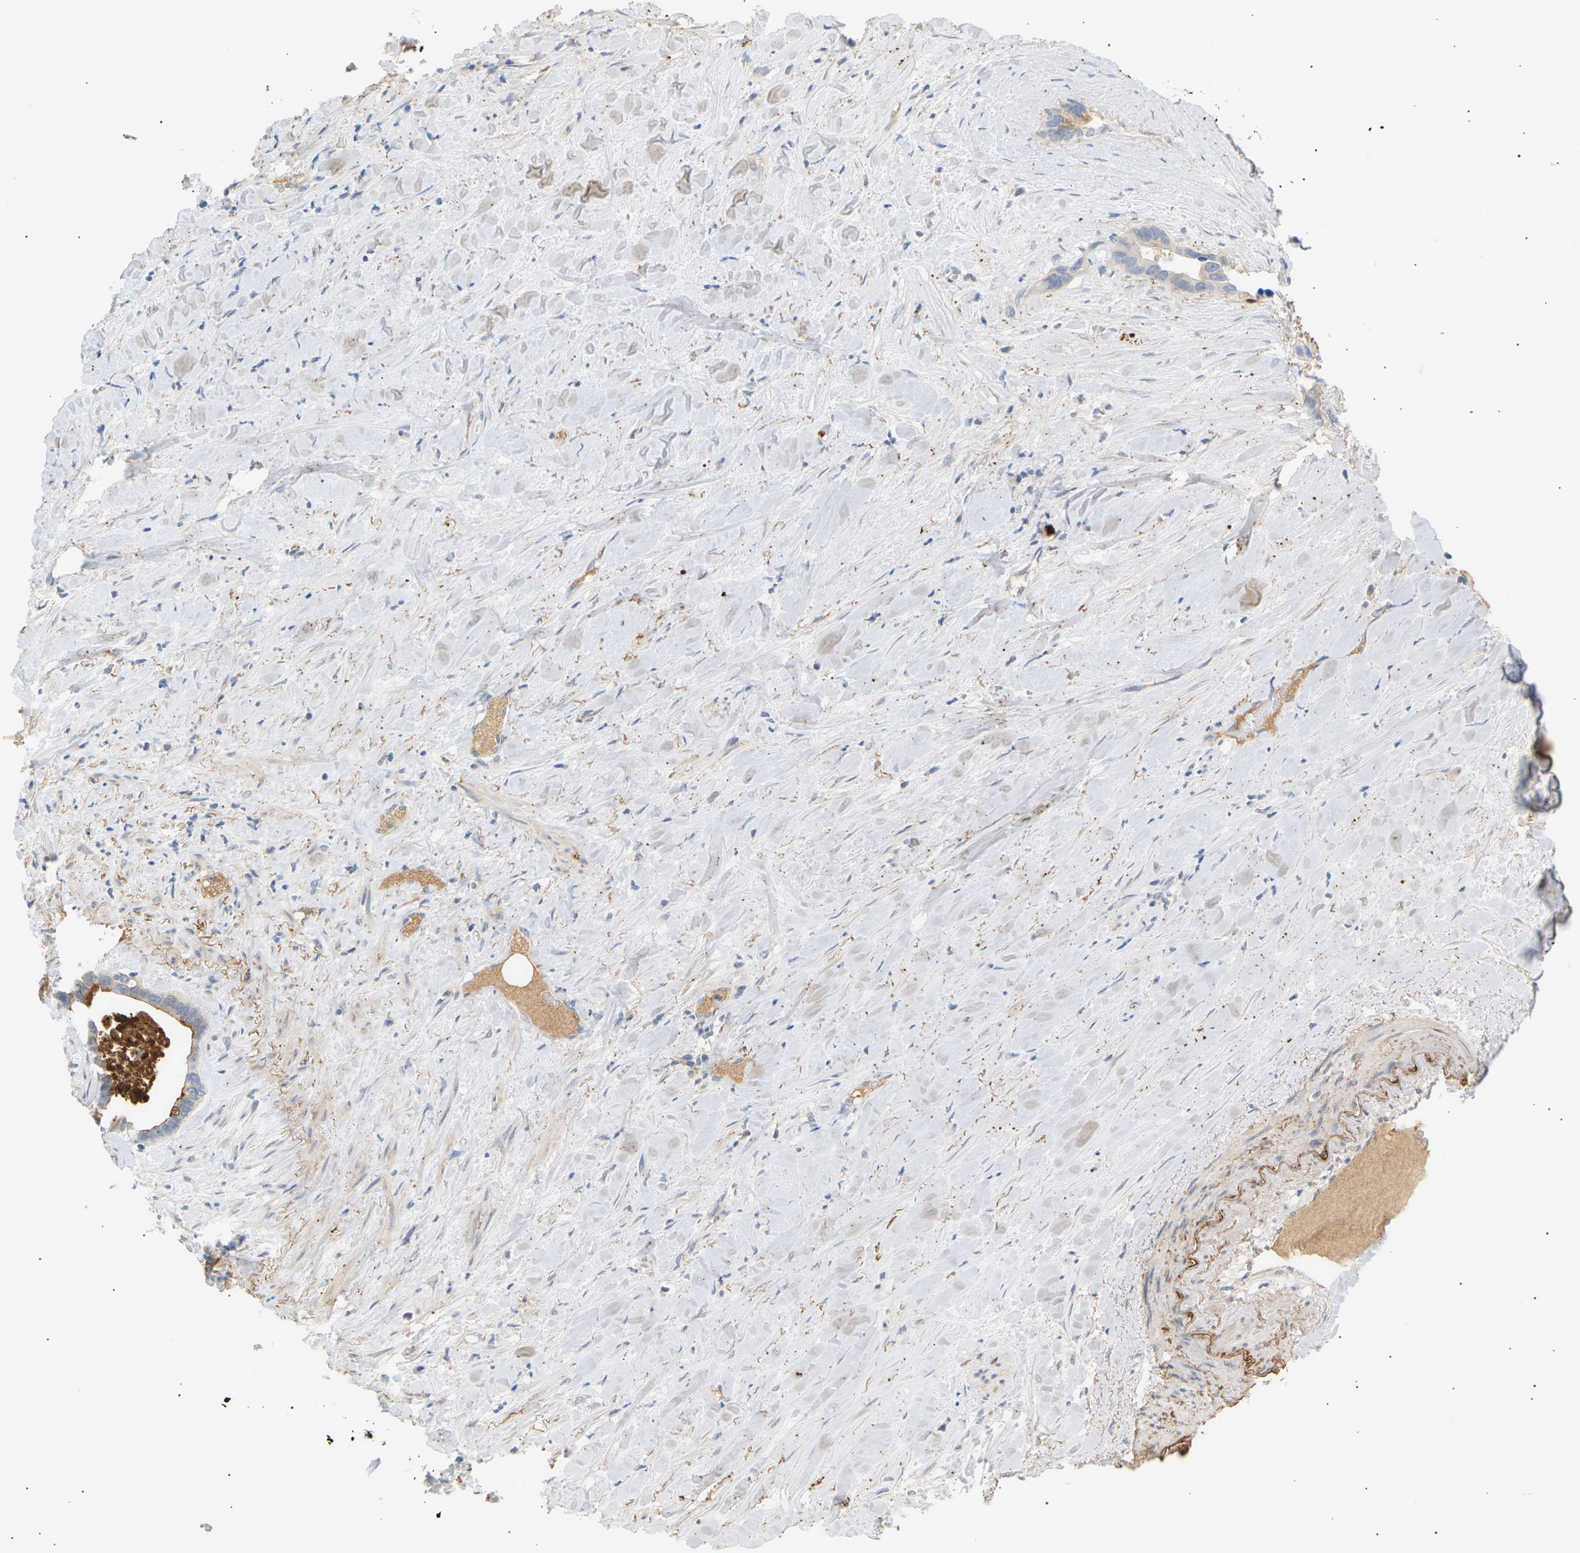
{"staining": {"intensity": "negative", "quantity": "none", "location": "none"}, "tissue": "liver cancer", "cell_type": "Tumor cells", "image_type": "cancer", "snomed": [{"axis": "morphology", "description": "Cholangiocarcinoma"}, {"axis": "topography", "description": "Liver"}], "caption": "This is an immunohistochemistry (IHC) micrograph of liver cancer (cholangiocarcinoma). There is no staining in tumor cells.", "gene": "CLU", "patient": {"sex": "female", "age": 65}}